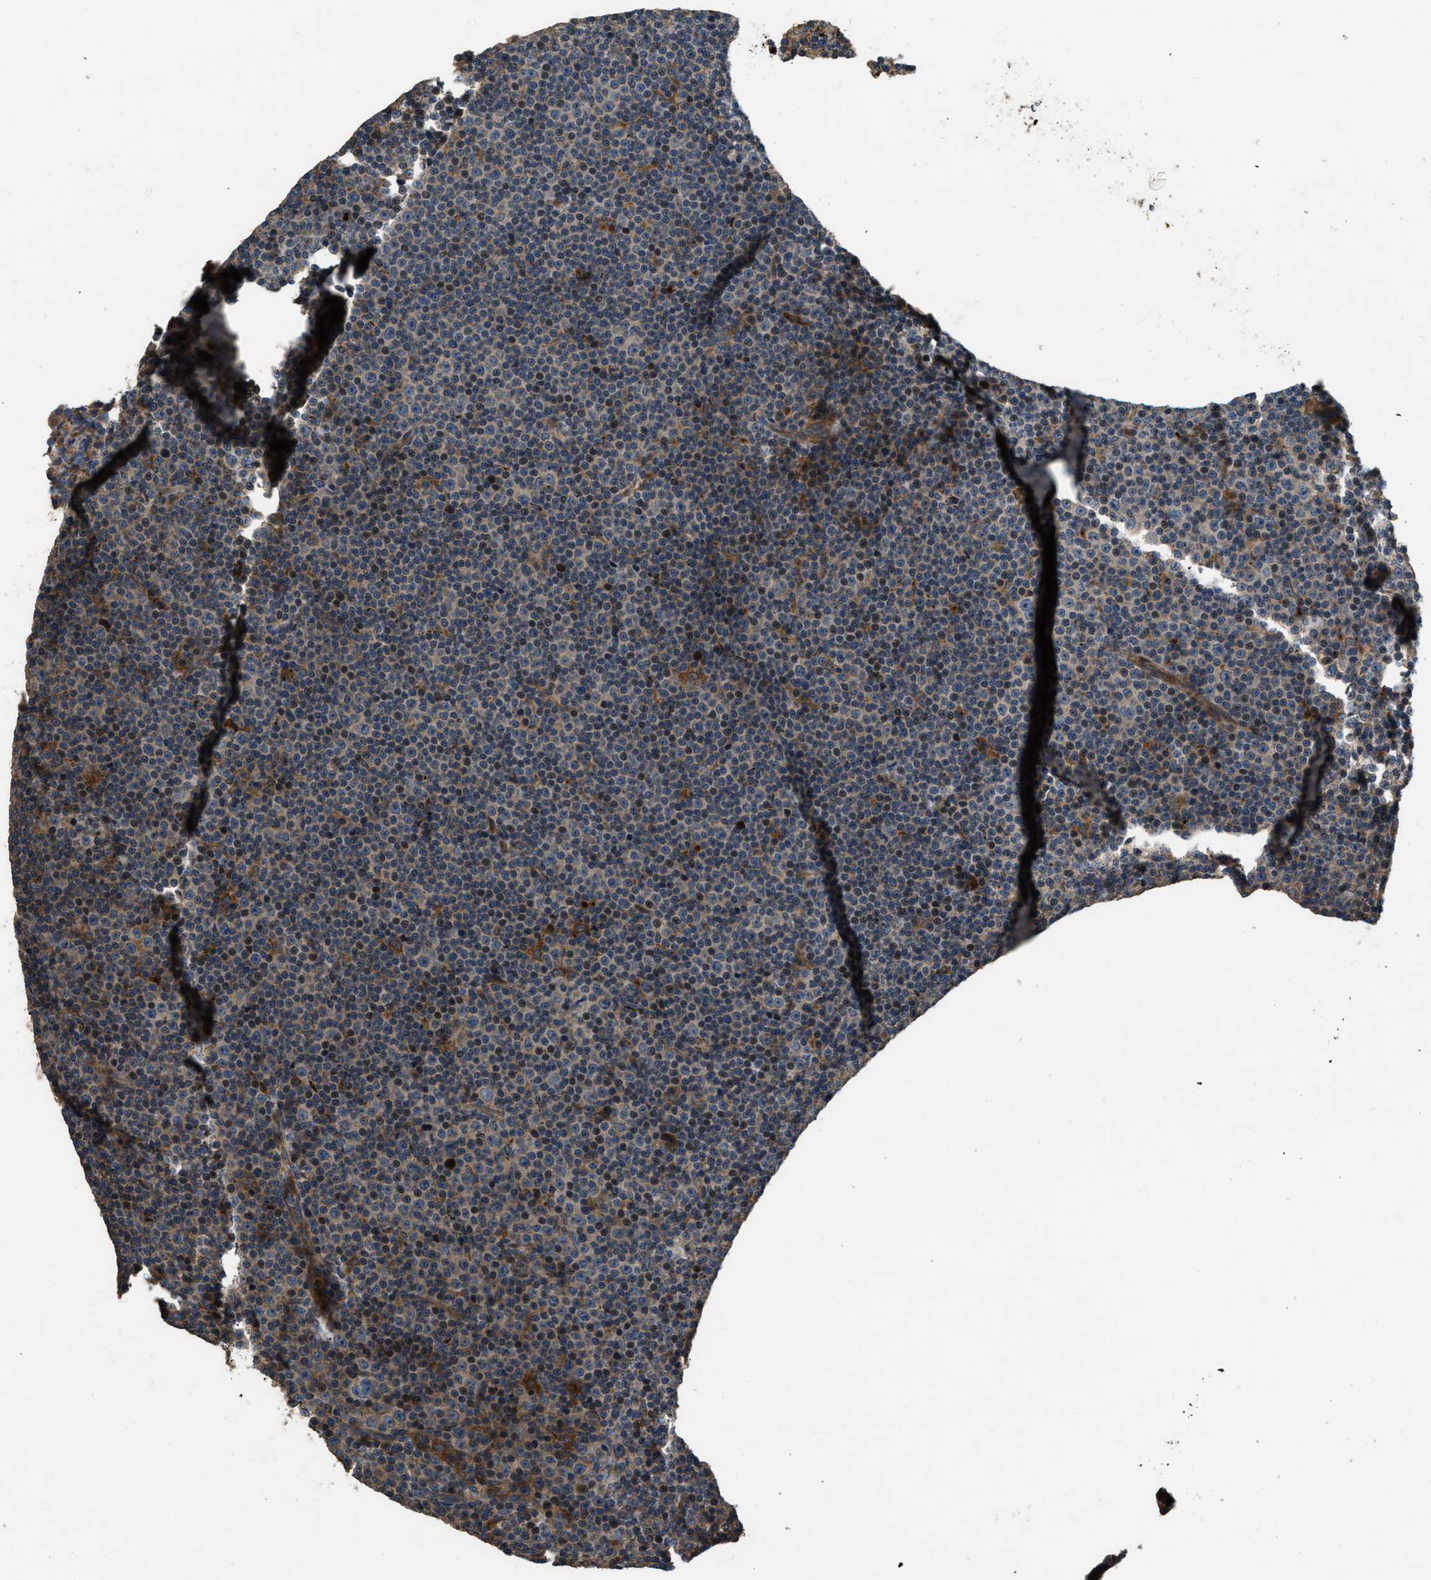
{"staining": {"intensity": "moderate", "quantity": "<25%", "location": "cytoplasmic/membranous"}, "tissue": "lymphoma", "cell_type": "Tumor cells", "image_type": "cancer", "snomed": [{"axis": "morphology", "description": "Malignant lymphoma, non-Hodgkin's type, Low grade"}, {"axis": "topography", "description": "Lymph node"}], "caption": "A histopathology image showing moderate cytoplasmic/membranous positivity in about <25% of tumor cells in malignant lymphoma, non-Hodgkin's type (low-grade), as visualized by brown immunohistochemical staining.", "gene": "GGH", "patient": {"sex": "female", "age": 67}}